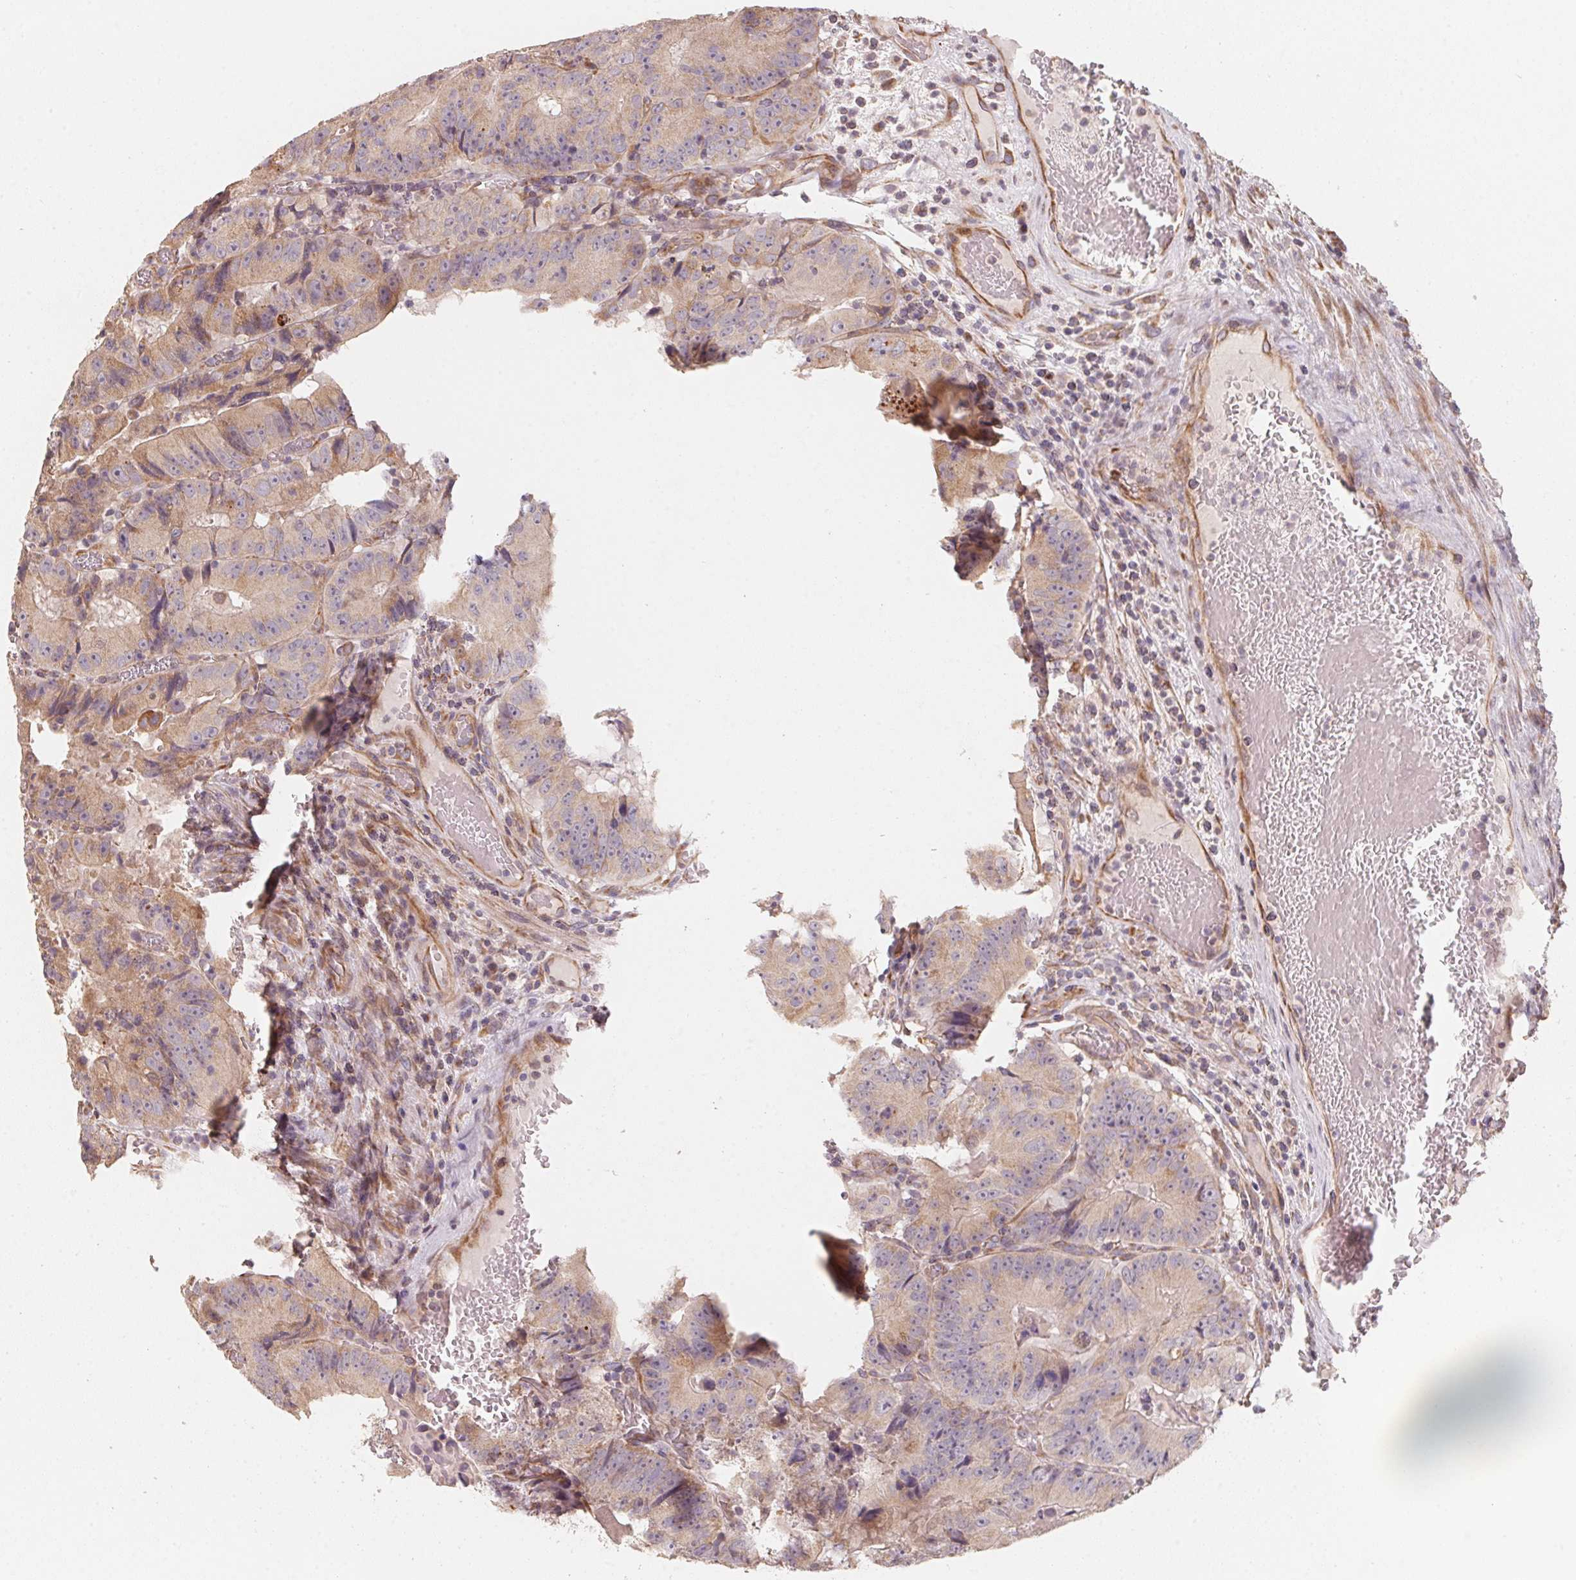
{"staining": {"intensity": "weak", "quantity": "25%-75%", "location": "cytoplasmic/membranous"}, "tissue": "colorectal cancer", "cell_type": "Tumor cells", "image_type": "cancer", "snomed": [{"axis": "morphology", "description": "Adenocarcinoma, NOS"}, {"axis": "topography", "description": "Colon"}], "caption": "Immunohistochemical staining of human colorectal cancer demonstrates low levels of weak cytoplasmic/membranous protein positivity in about 25%-75% of tumor cells.", "gene": "TSPAN12", "patient": {"sex": "female", "age": 86}}